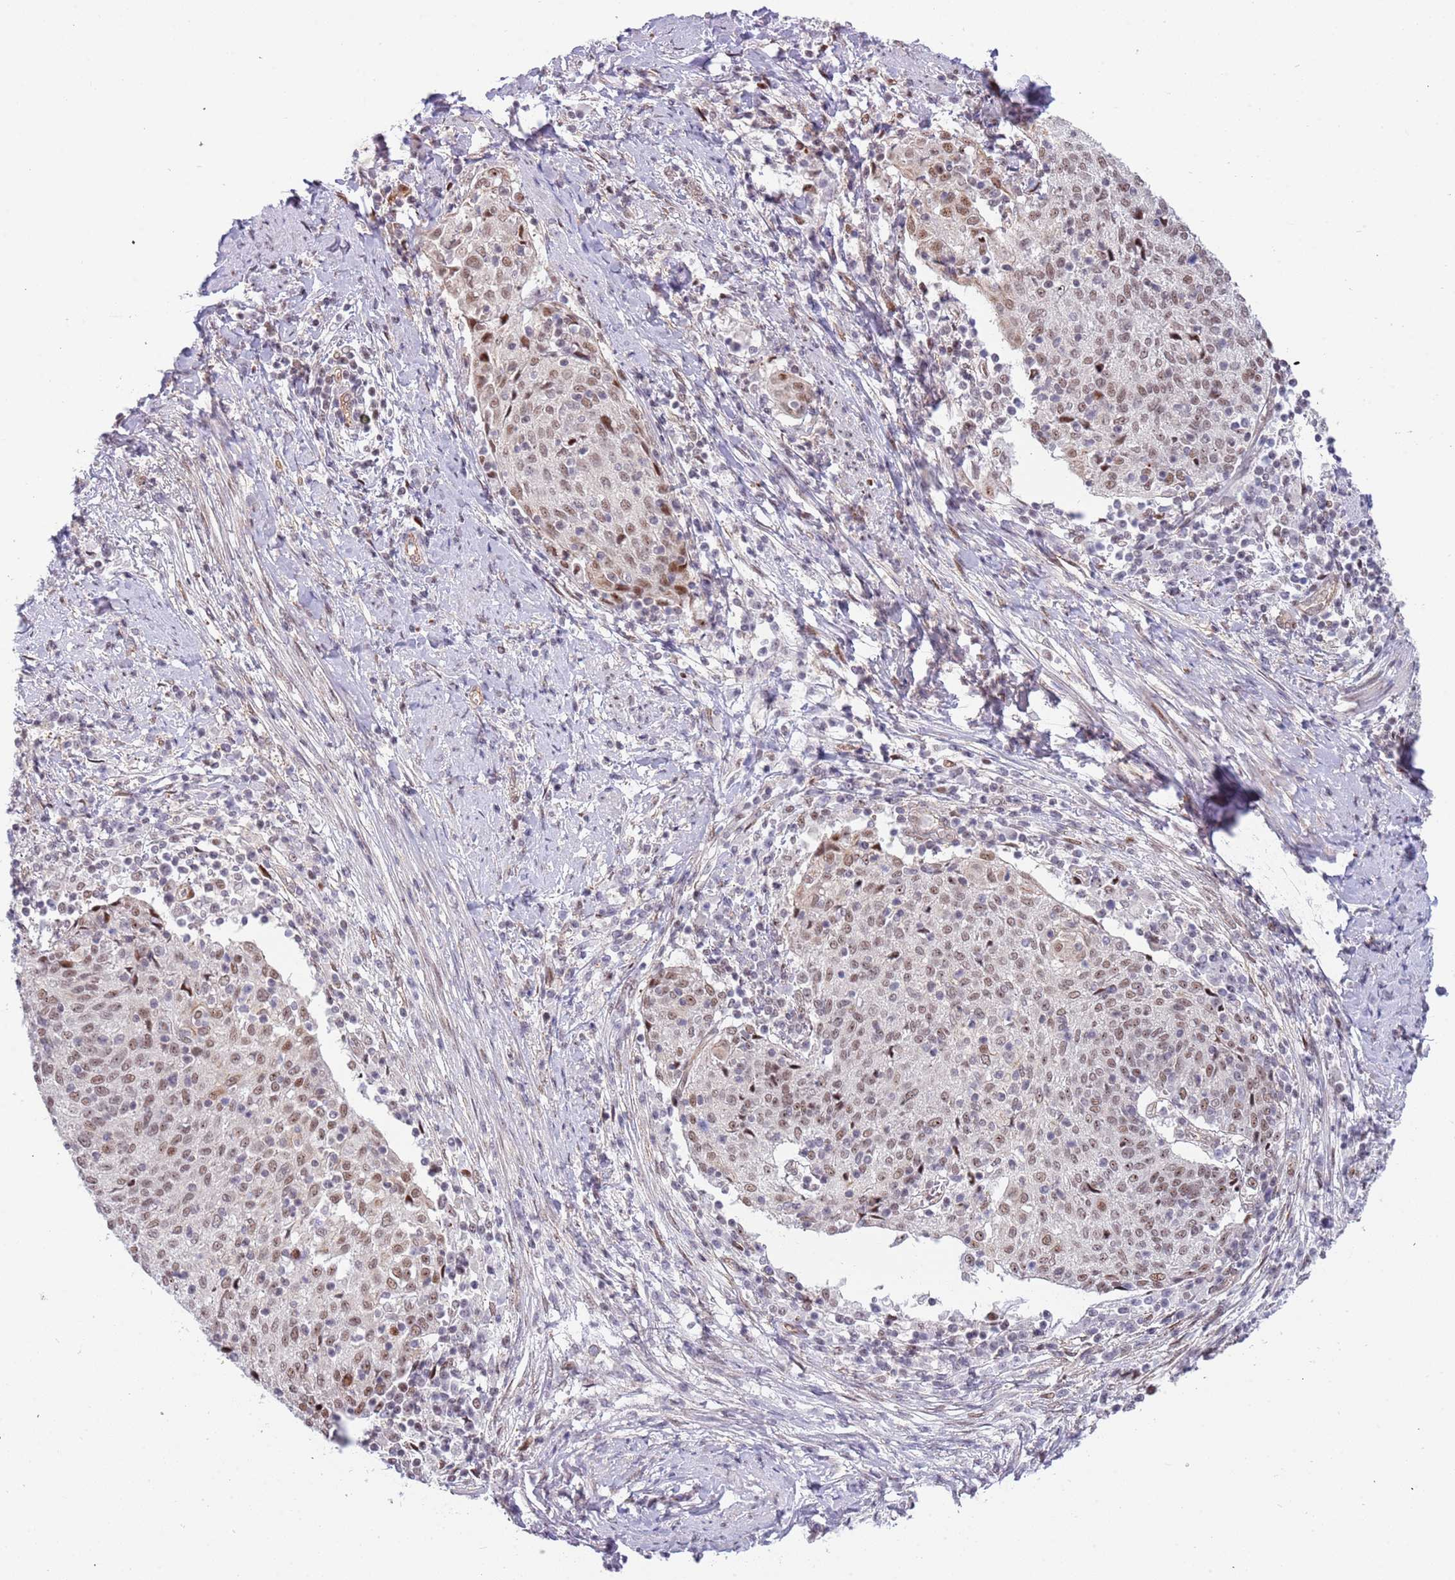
{"staining": {"intensity": "moderate", "quantity": ">75%", "location": "nuclear"}, "tissue": "cervical cancer", "cell_type": "Tumor cells", "image_type": "cancer", "snomed": [{"axis": "morphology", "description": "Squamous cell carcinoma, NOS"}, {"axis": "topography", "description": "Cervix"}], "caption": "IHC histopathology image of neoplastic tissue: human cervical cancer (squamous cell carcinoma) stained using immunohistochemistry (IHC) reveals medium levels of moderate protein expression localized specifically in the nuclear of tumor cells, appearing as a nuclear brown color.", "gene": "LRMDA", "patient": {"sex": "female", "age": 52}}